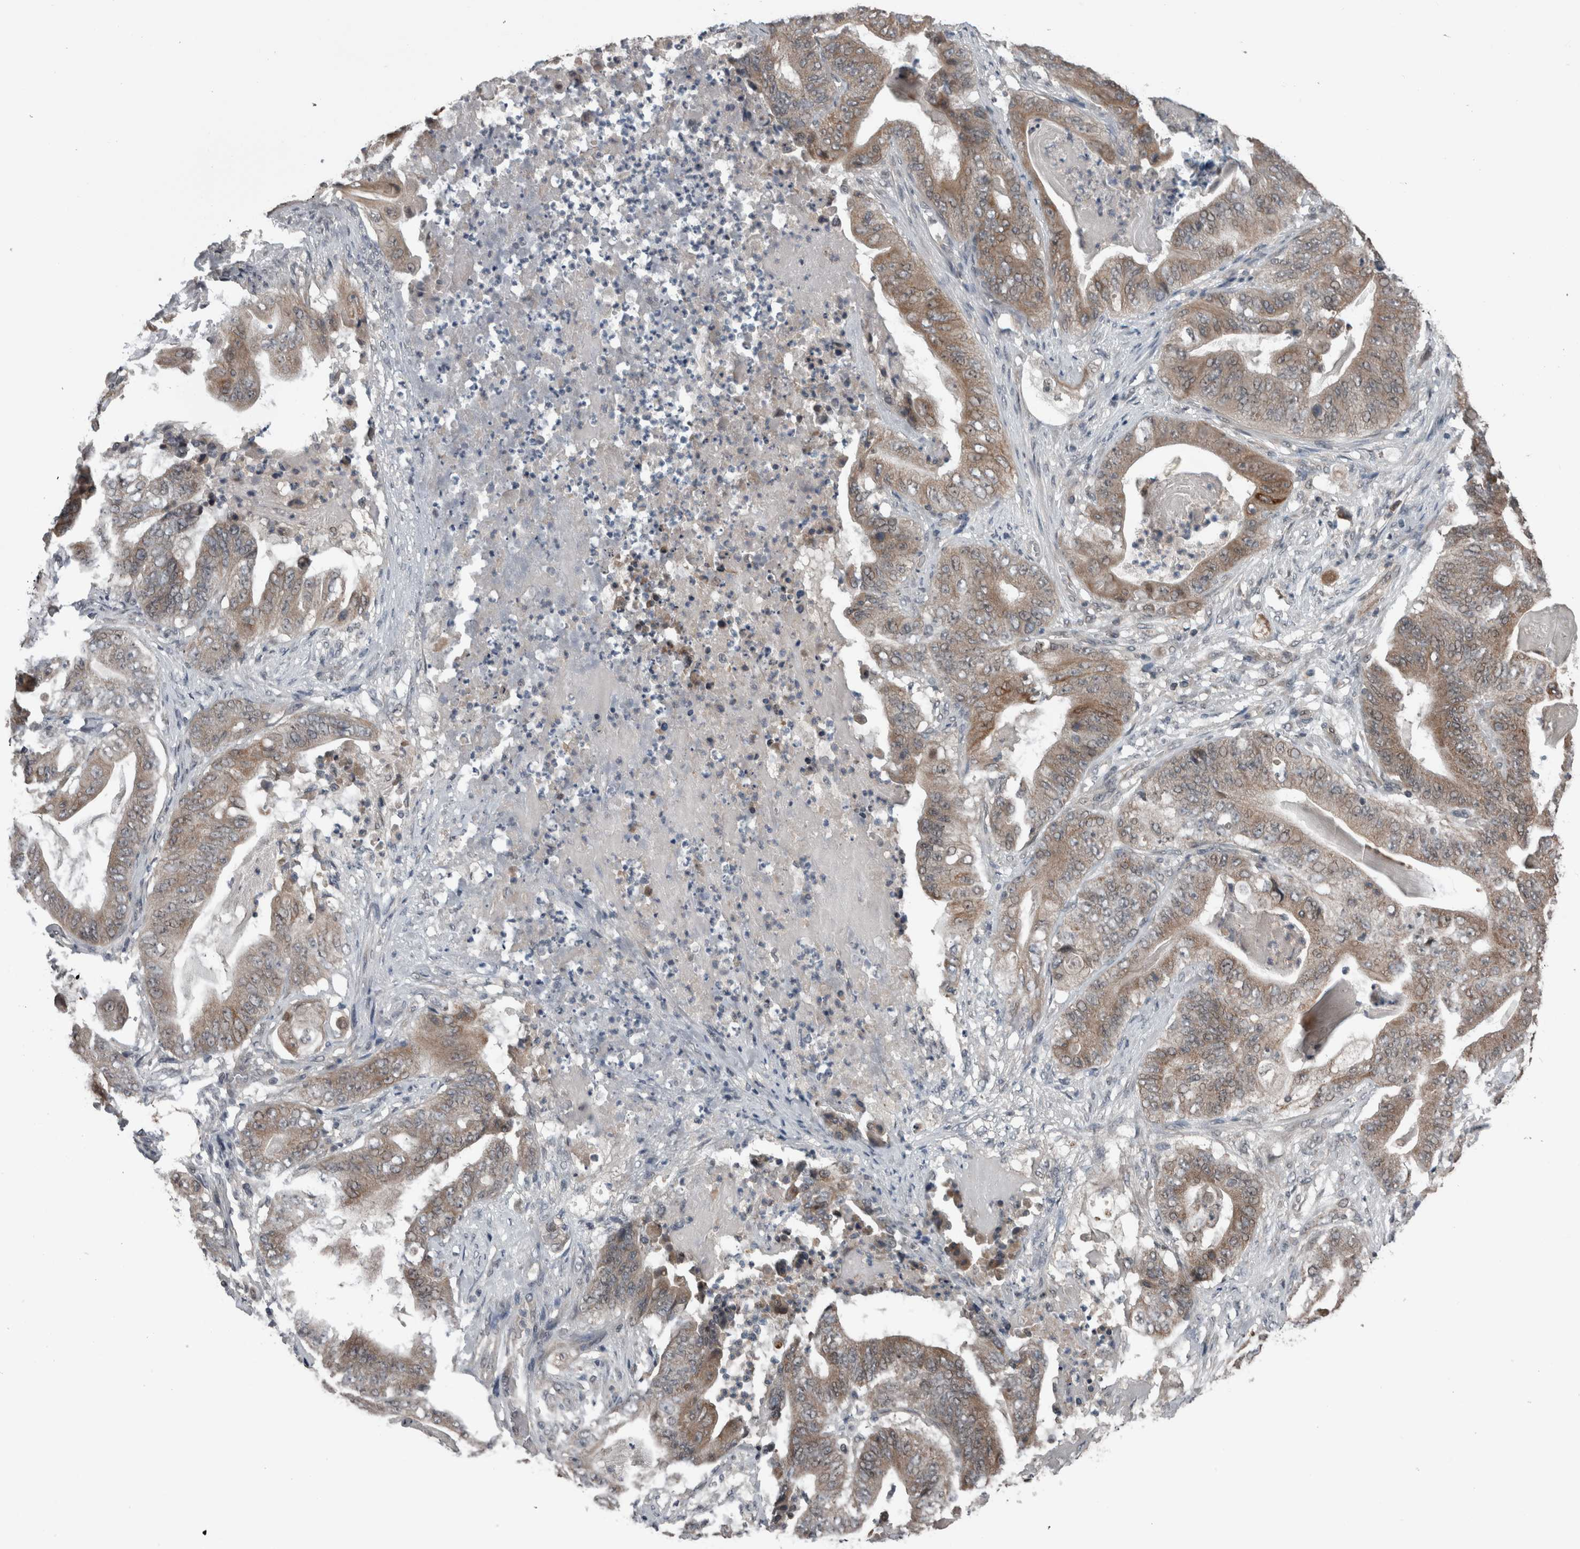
{"staining": {"intensity": "weak", "quantity": ">75%", "location": "cytoplasmic/membranous"}, "tissue": "stomach cancer", "cell_type": "Tumor cells", "image_type": "cancer", "snomed": [{"axis": "morphology", "description": "Adenocarcinoma, NOS"}, {"axis": "topography", "description": "Stomach"}], "caption": "DAB immunohistochemical staining of human adenocarcinoma (stomach) displays weak cytoplasmic/membranous protein staining in approximately >75% of tumor cells. The staining was performed using DAB (3,3'-diaminobenzidine) to visualize the protein expression in brown, while the nuclei were stained in blue with hematoxylin (Magnification: 20x).", "gene": "ENY2", "patient": {"sex": "female", "age": 73}}